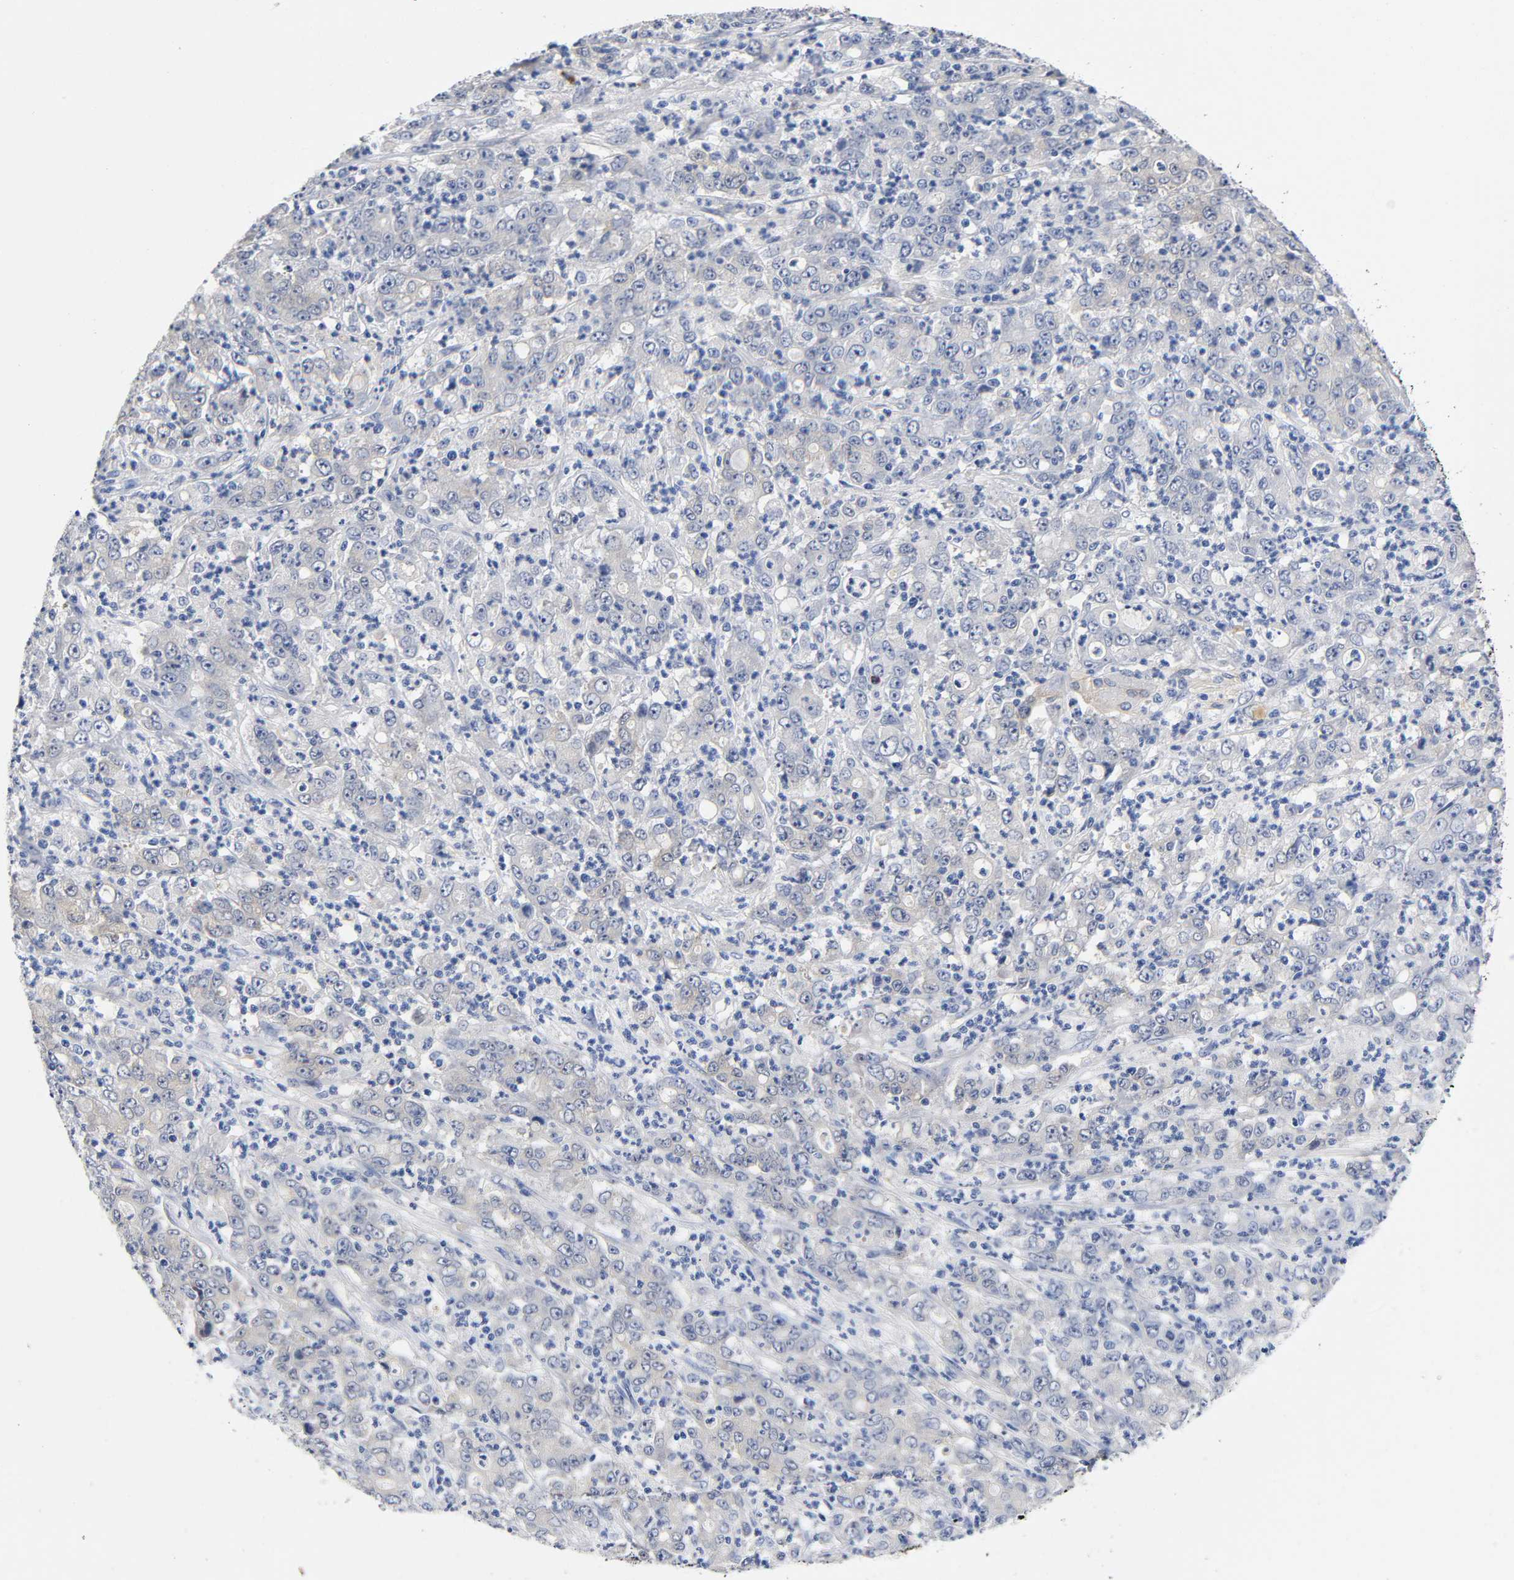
{"staining": {"intensity": "weak", "quantity": "<25%", "location": "cytoplasmic/membranous"}, "tissue": "stomach cancer", "cell_type": "Tumor cells", "image_type": "cancer", "snomed": [{"axis": "morphology", "description": "Adenocarcinoma, NOS"}, {"axis": "topography", "description": "Stomach, lower"}], "caption": "Tumor cells are negative for brown protein staining in stomach cancer.", "gene": "TNC", "patient": {"sex": "female", "age": 71}}